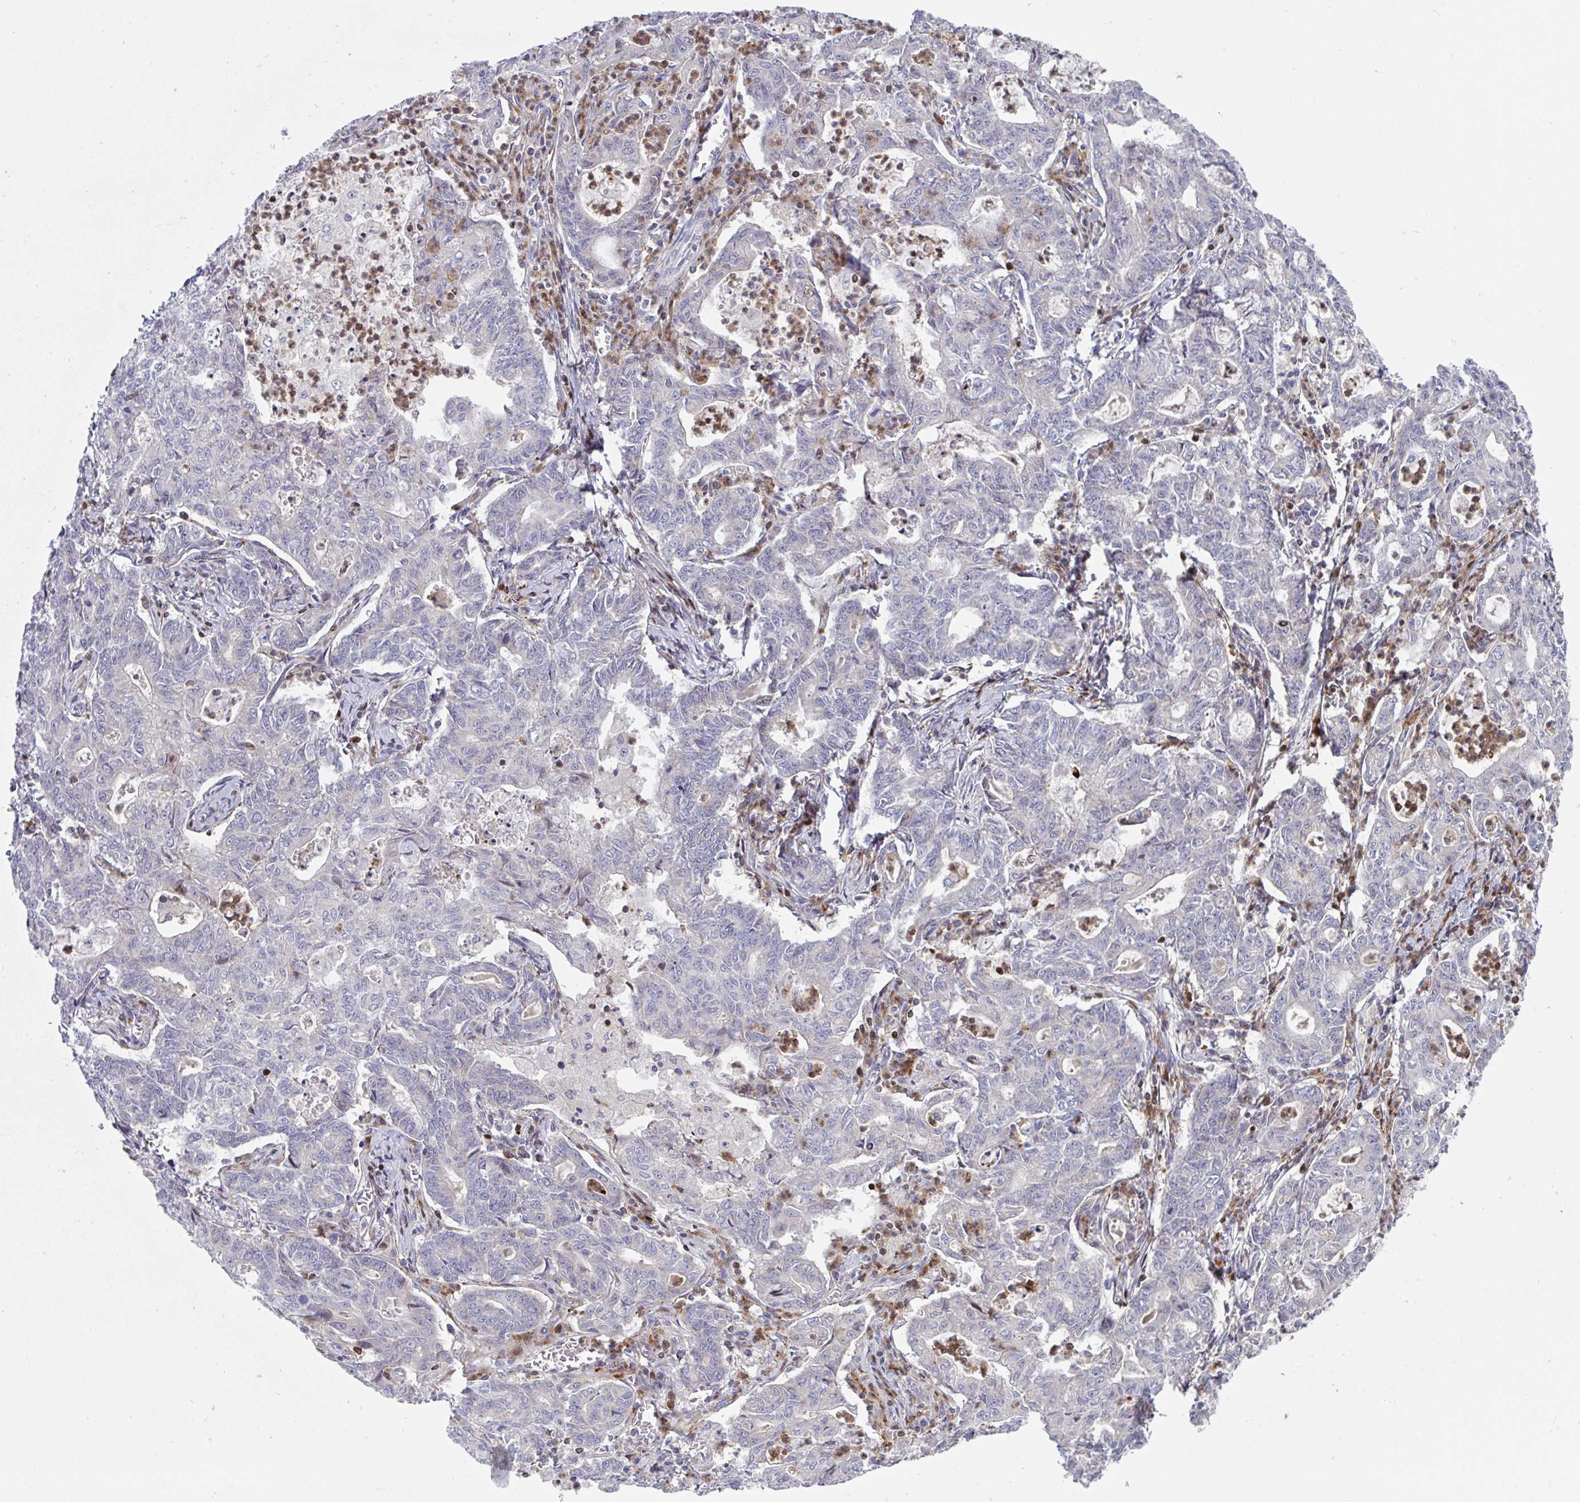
{"staining": {"intensity": "negative", "quantity": "none", "location": "none"}, "tissue": "stomach cancer", "cell_type": "Tumor cells", "image_type": "cancer", "snomed": [{"axis": "morphology", "description": "Adenocarcinoma, NOS"}, {"axis": "topography", "description": "Stomach, upper"}], "caption": "This is an immunohistochemistry (IHC) image of human stomach adenocarcinoma. There is no staining in tumor cells.", "gene": "AOC2", "patient": {"sex": "female", "age": 79}}